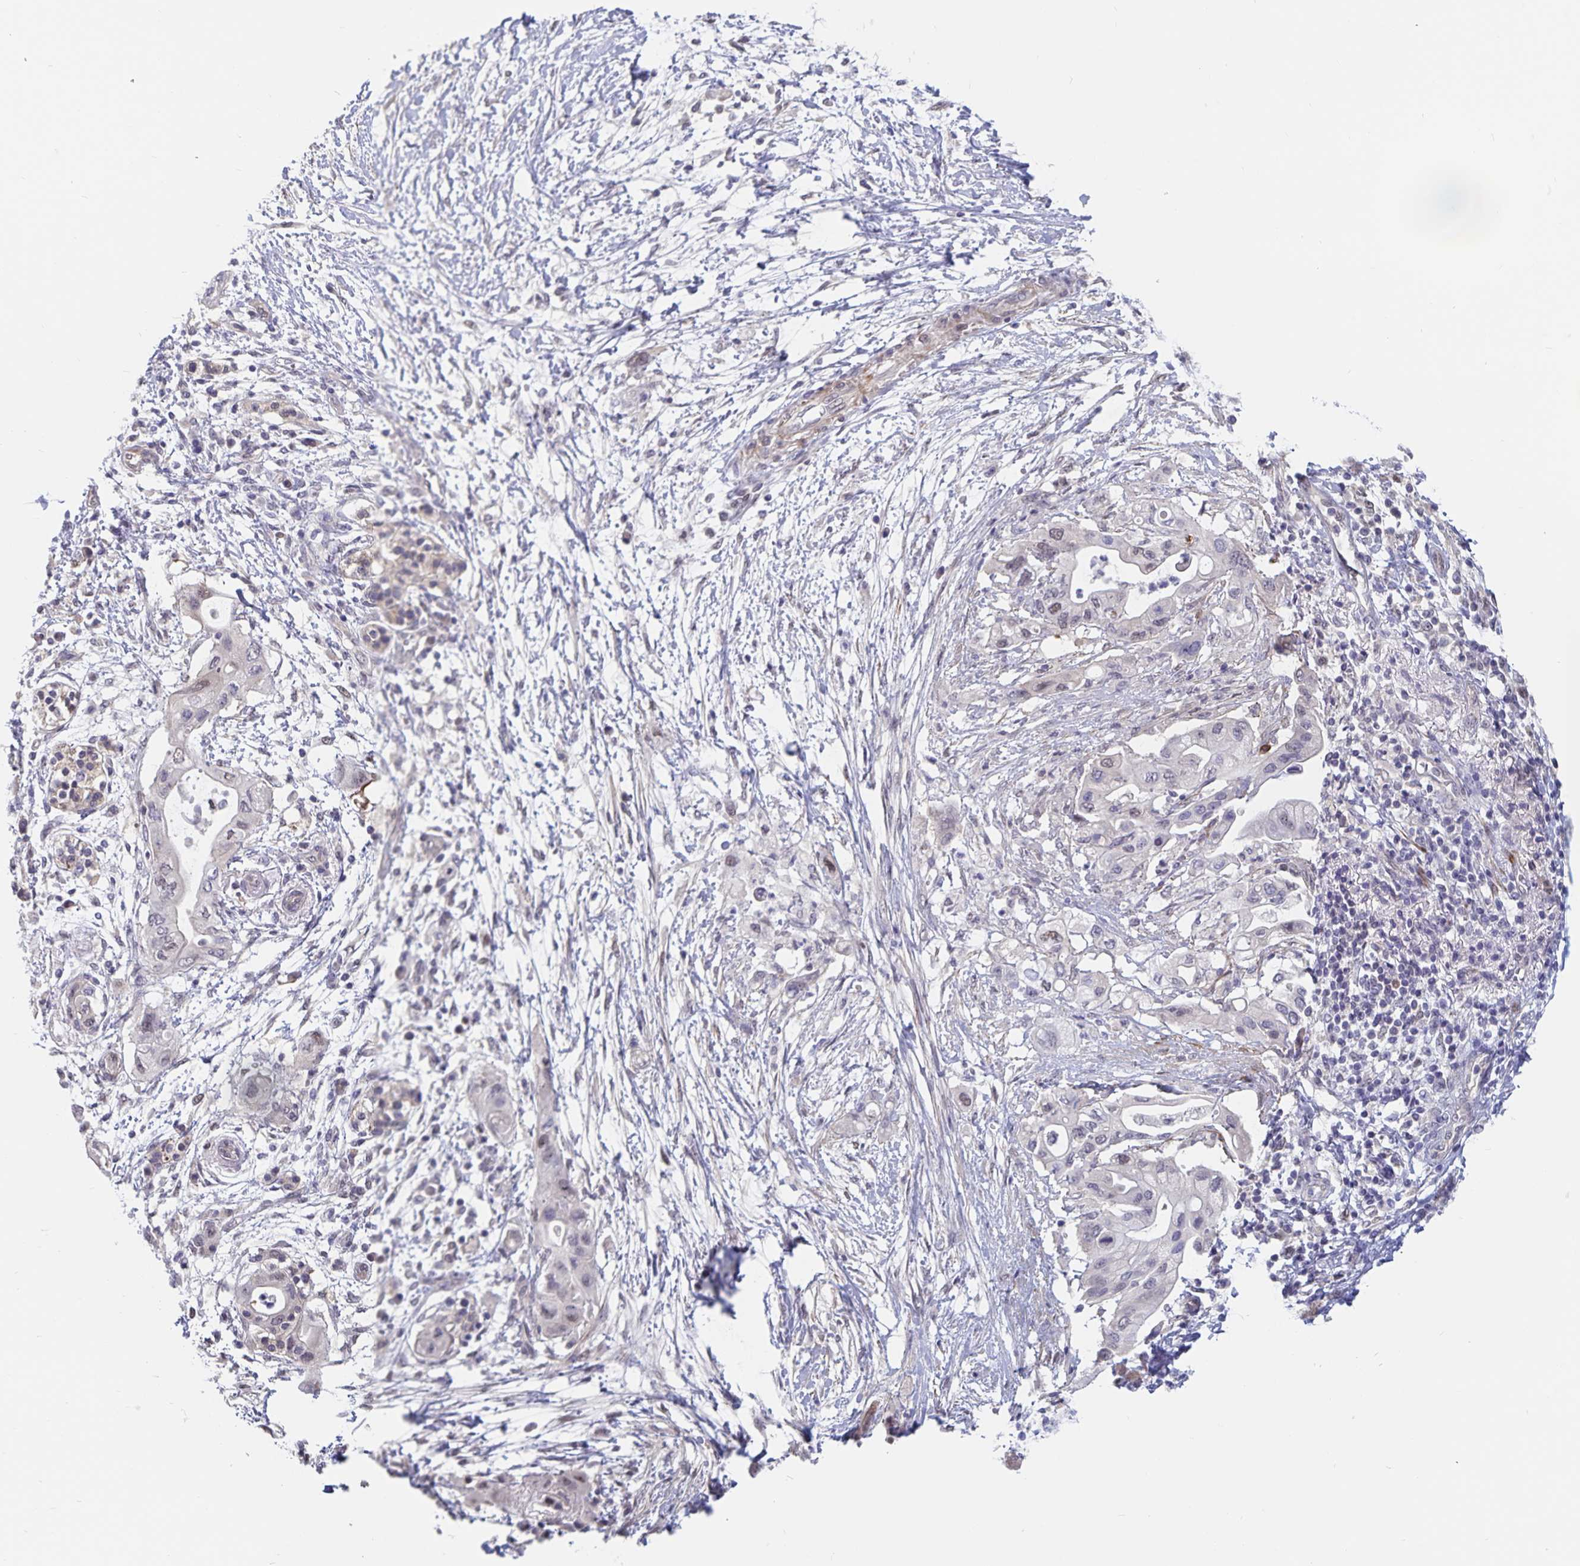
{"staining": {"intensity": "negative", "quantity": "none", "location": "none"}, "tissue": "pancreatic cancer", "cell_type": "Tumor cells", "image_type": "cancer", "snomed": [{"axis": "morphology", "description": "Adenocarcinoma, NOS"}, {"axis": "topography", "description": "Pancreas"}], "caption": "The image displays no significant positivity in tumor cells of pancreatic adenocarcinoma.", "gene": "BAG6", "patient": {"sex": "female", "age": 72}}